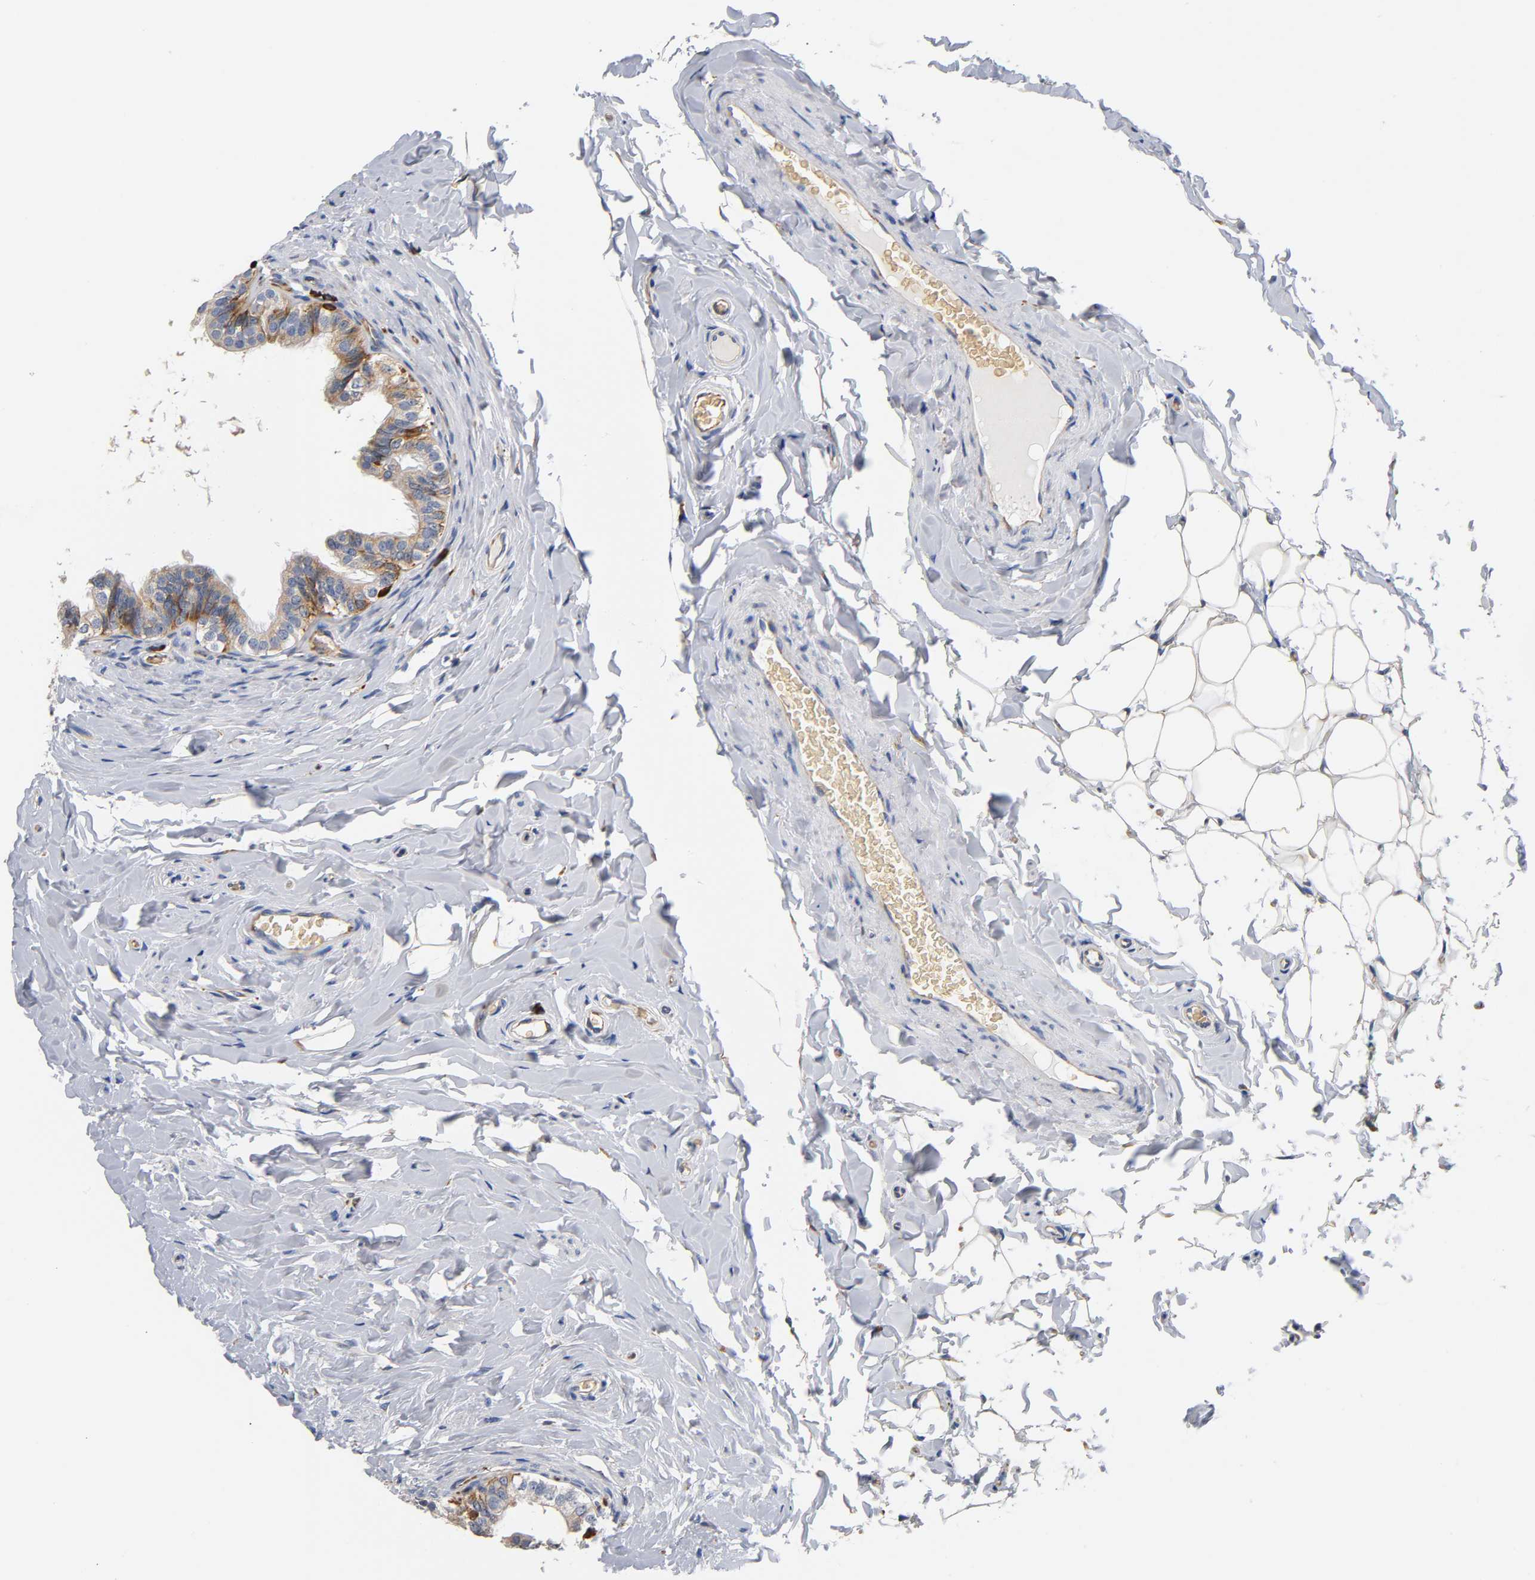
{"staining": {"intensity": "moderate", "quantity": ">75%", "location": "cytoplasmic/membranous"}, "tissue": "epididymis", "cell_type": "Glandular cells", "image_type": "normal", "snomed": [{"axis": "morphology", "description": "Normal tissue, NOS"}, {"axis": "topography", "description": "Epididymis"}], "caption": "A medium amount of moderate cytoplasmic/membranous staining is seen in approximately >75% of glandular cells in benign epididymis.", "gene": "UCKL1", "patient": {"sex": "male", "age": 26}}